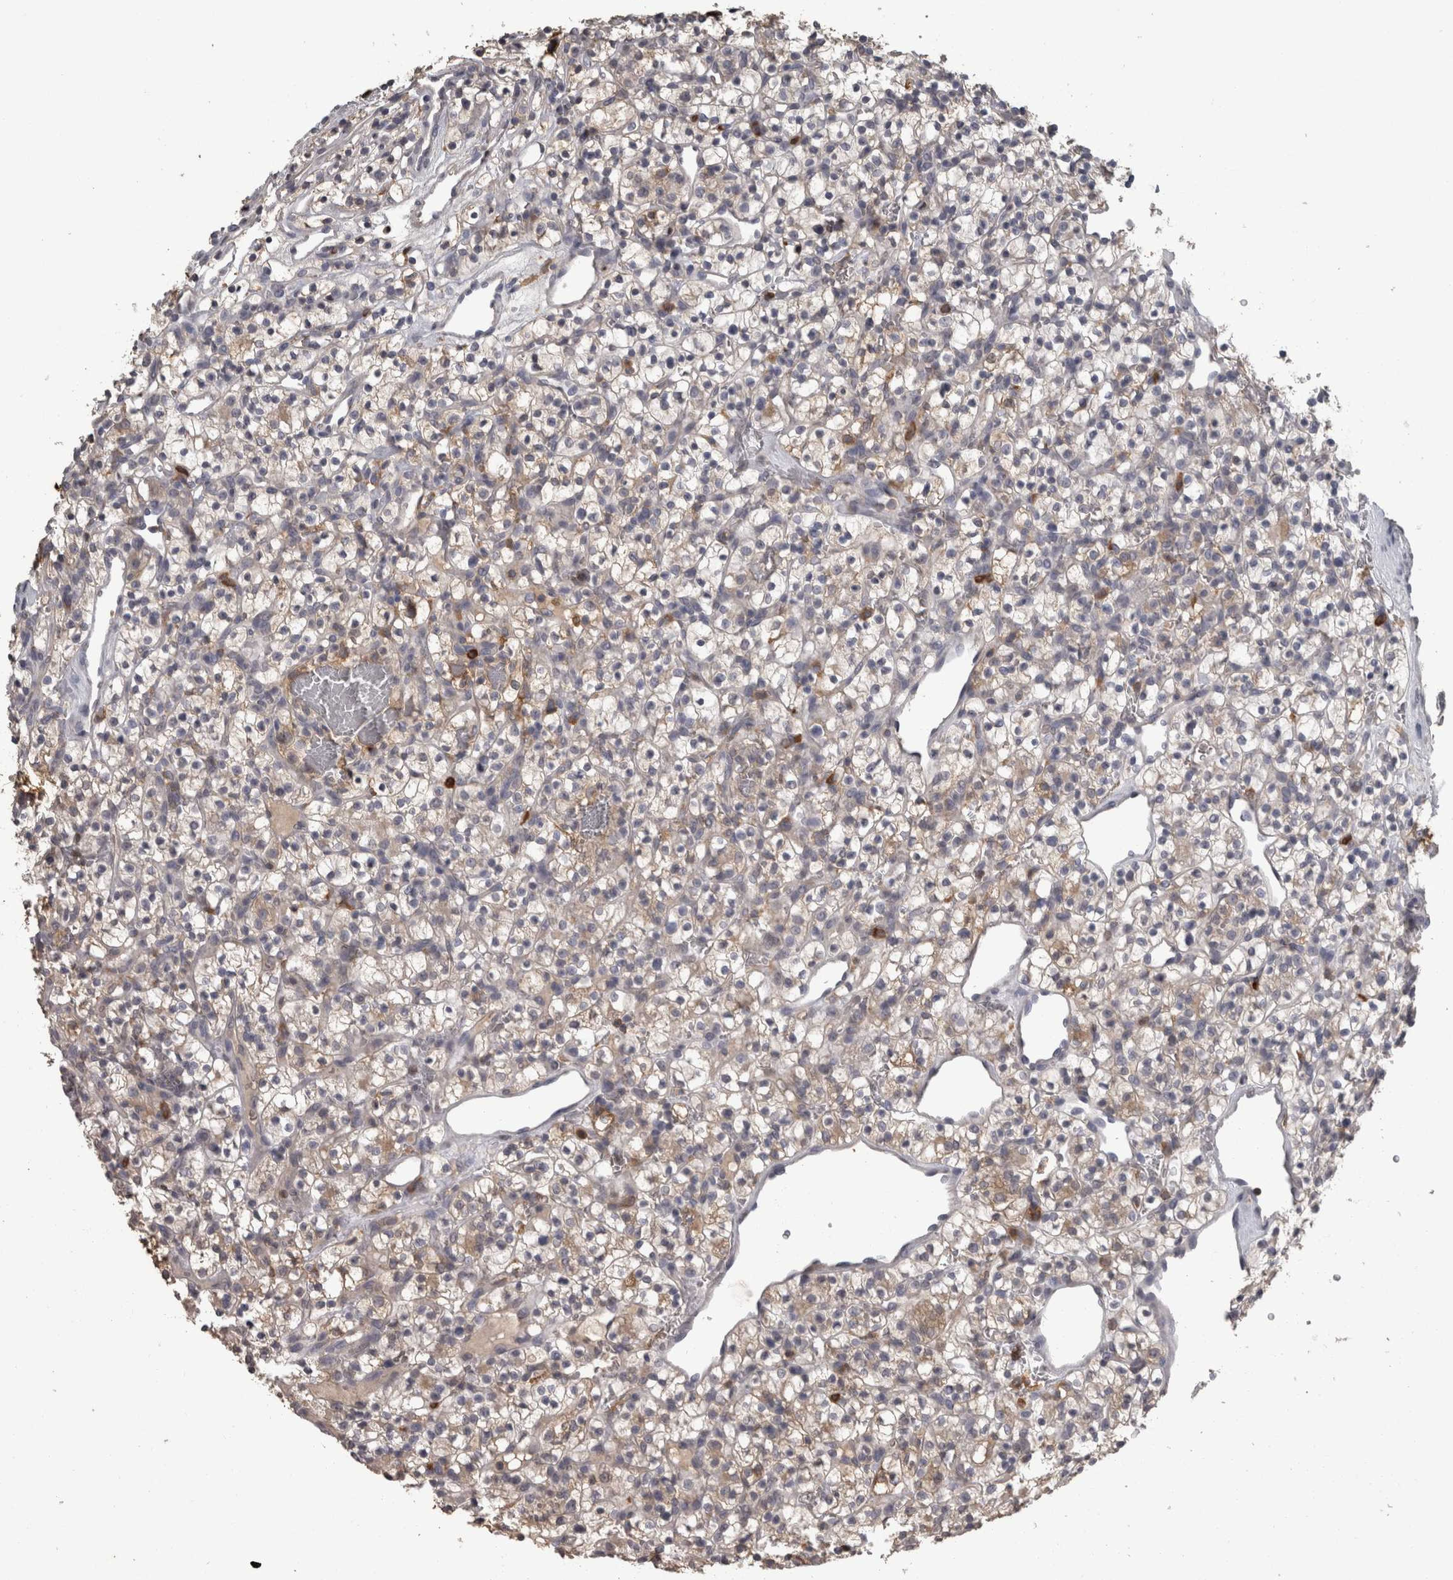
{"staining": {"intensity": "weak", "quantity": "25%-75%", "location": "cytoplasmic/membranous,nuclear"}, "tissue": "renal cancer", "cell_type": "Tumor cells", "image_type": "cancer", "snomed": [{"axis": "morphology", "description": "Adenocarcinoma, NOS"}, {"axis": "topography", "description": "Kidney"}], "caption": "Renal cancer (adenocarcinoma) tissue exhibits weak cytoplasmic/membranous and nuclear expression in approximately 25%-75% of tumor cells (Brightfield microscopy of DAB IHC at high magnification).", "gene": "PIK3AP1", "patient": {"sex": "female", "age": 57}}